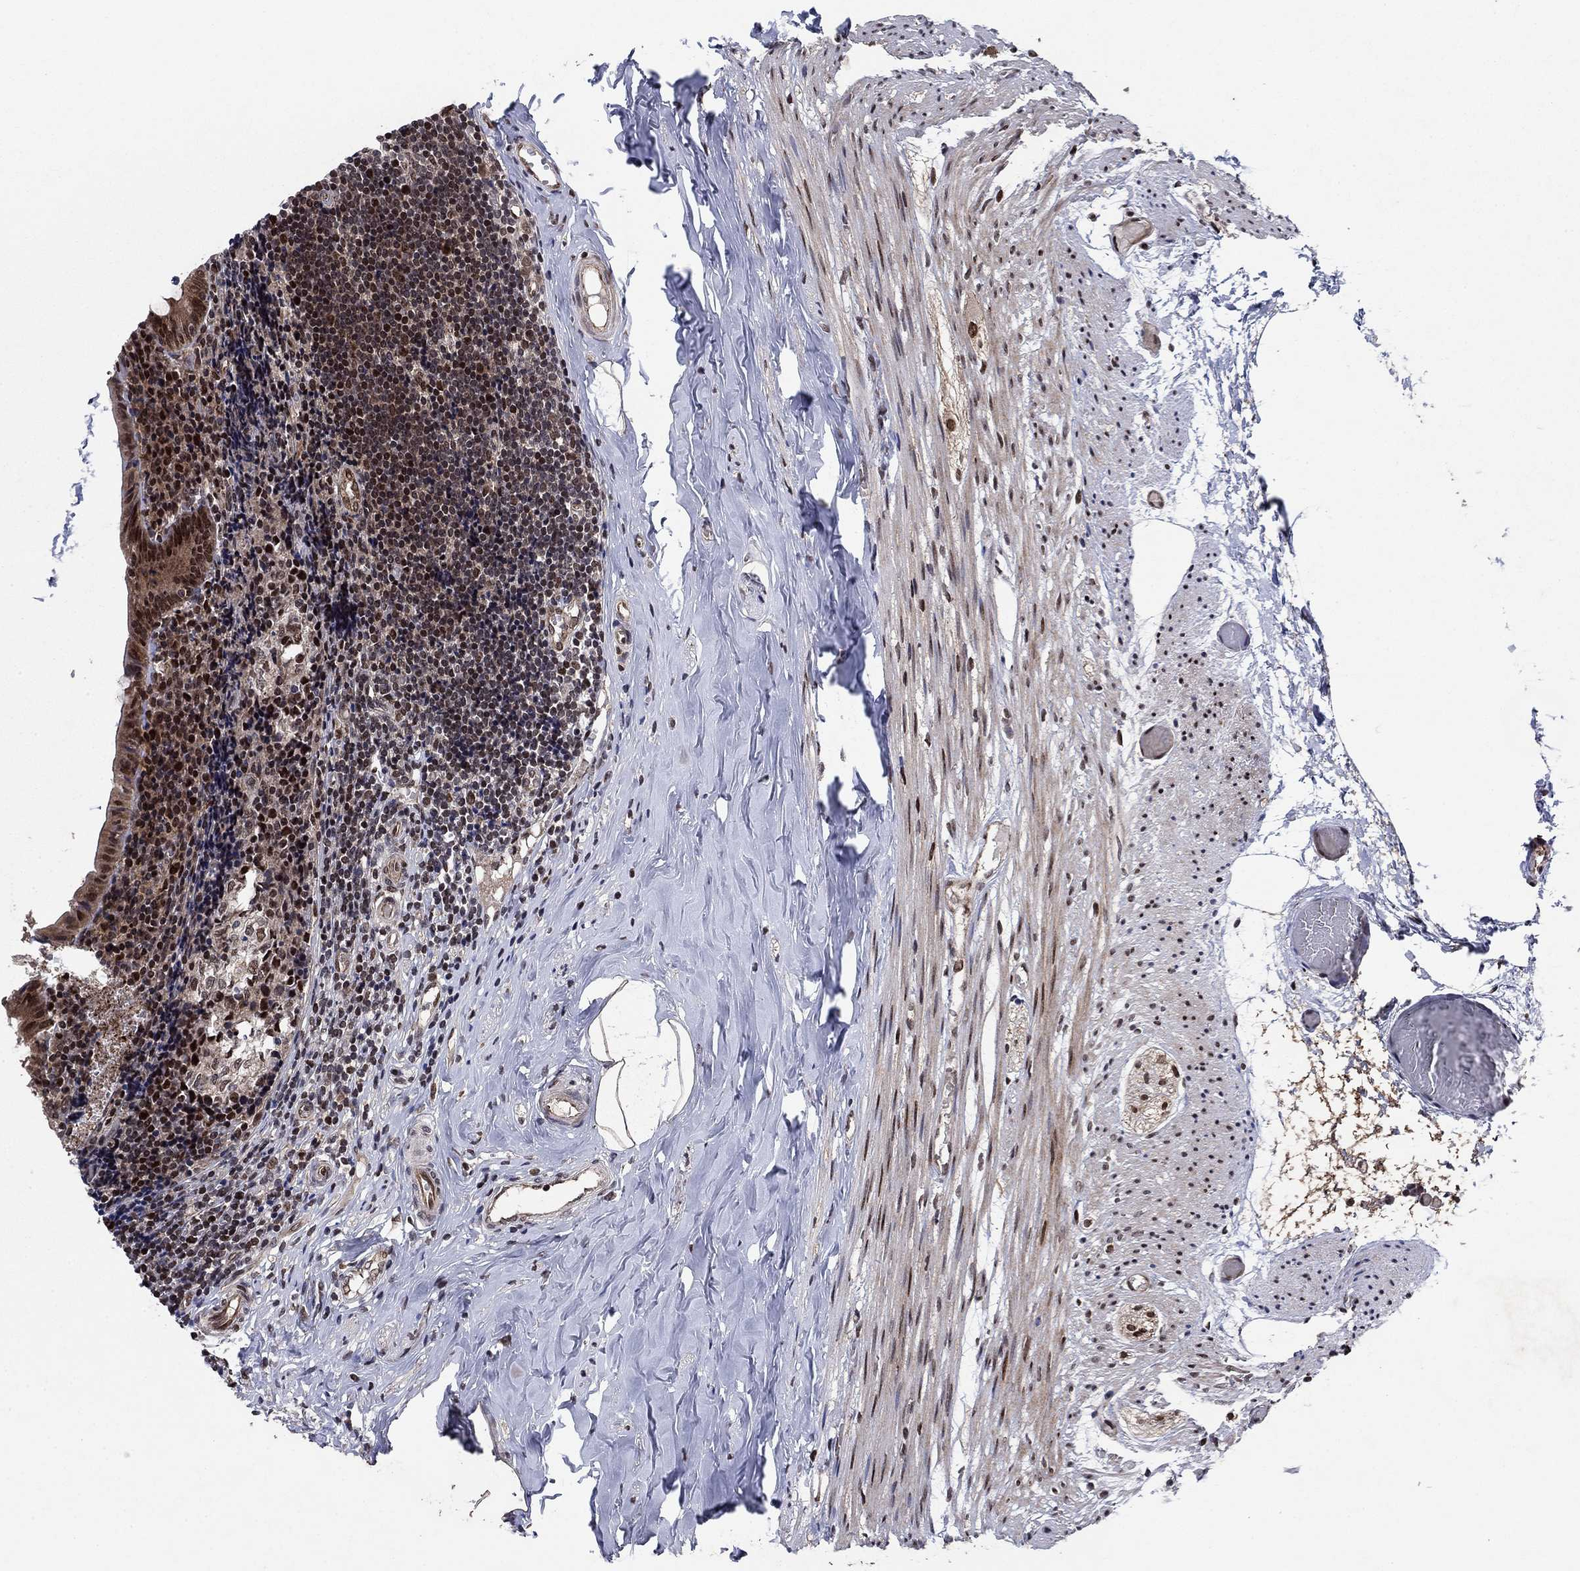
{"staining": {"intensity": "strong", "quantity": "25%-75%", "location": "cytoplasmic/membranous,nuclear"}, "tissue": "appendix", "cell_type": "Glandular cells", "image_type": "normal", "snomed": [{"axis": "morphology", "description": "Normal tissue, NOS"}, {"axis": "topography", "description": "Appendix"}], "caption": "This histopathology image demonstrates IHC staining of unremarkable appendix, with high strong cytoplasmic/membranous,nuclear expression in approximately 25%-75% of glandular cells.", "gene": "PRICKLE4", "patient": {"sex": "female", "age": 23}}